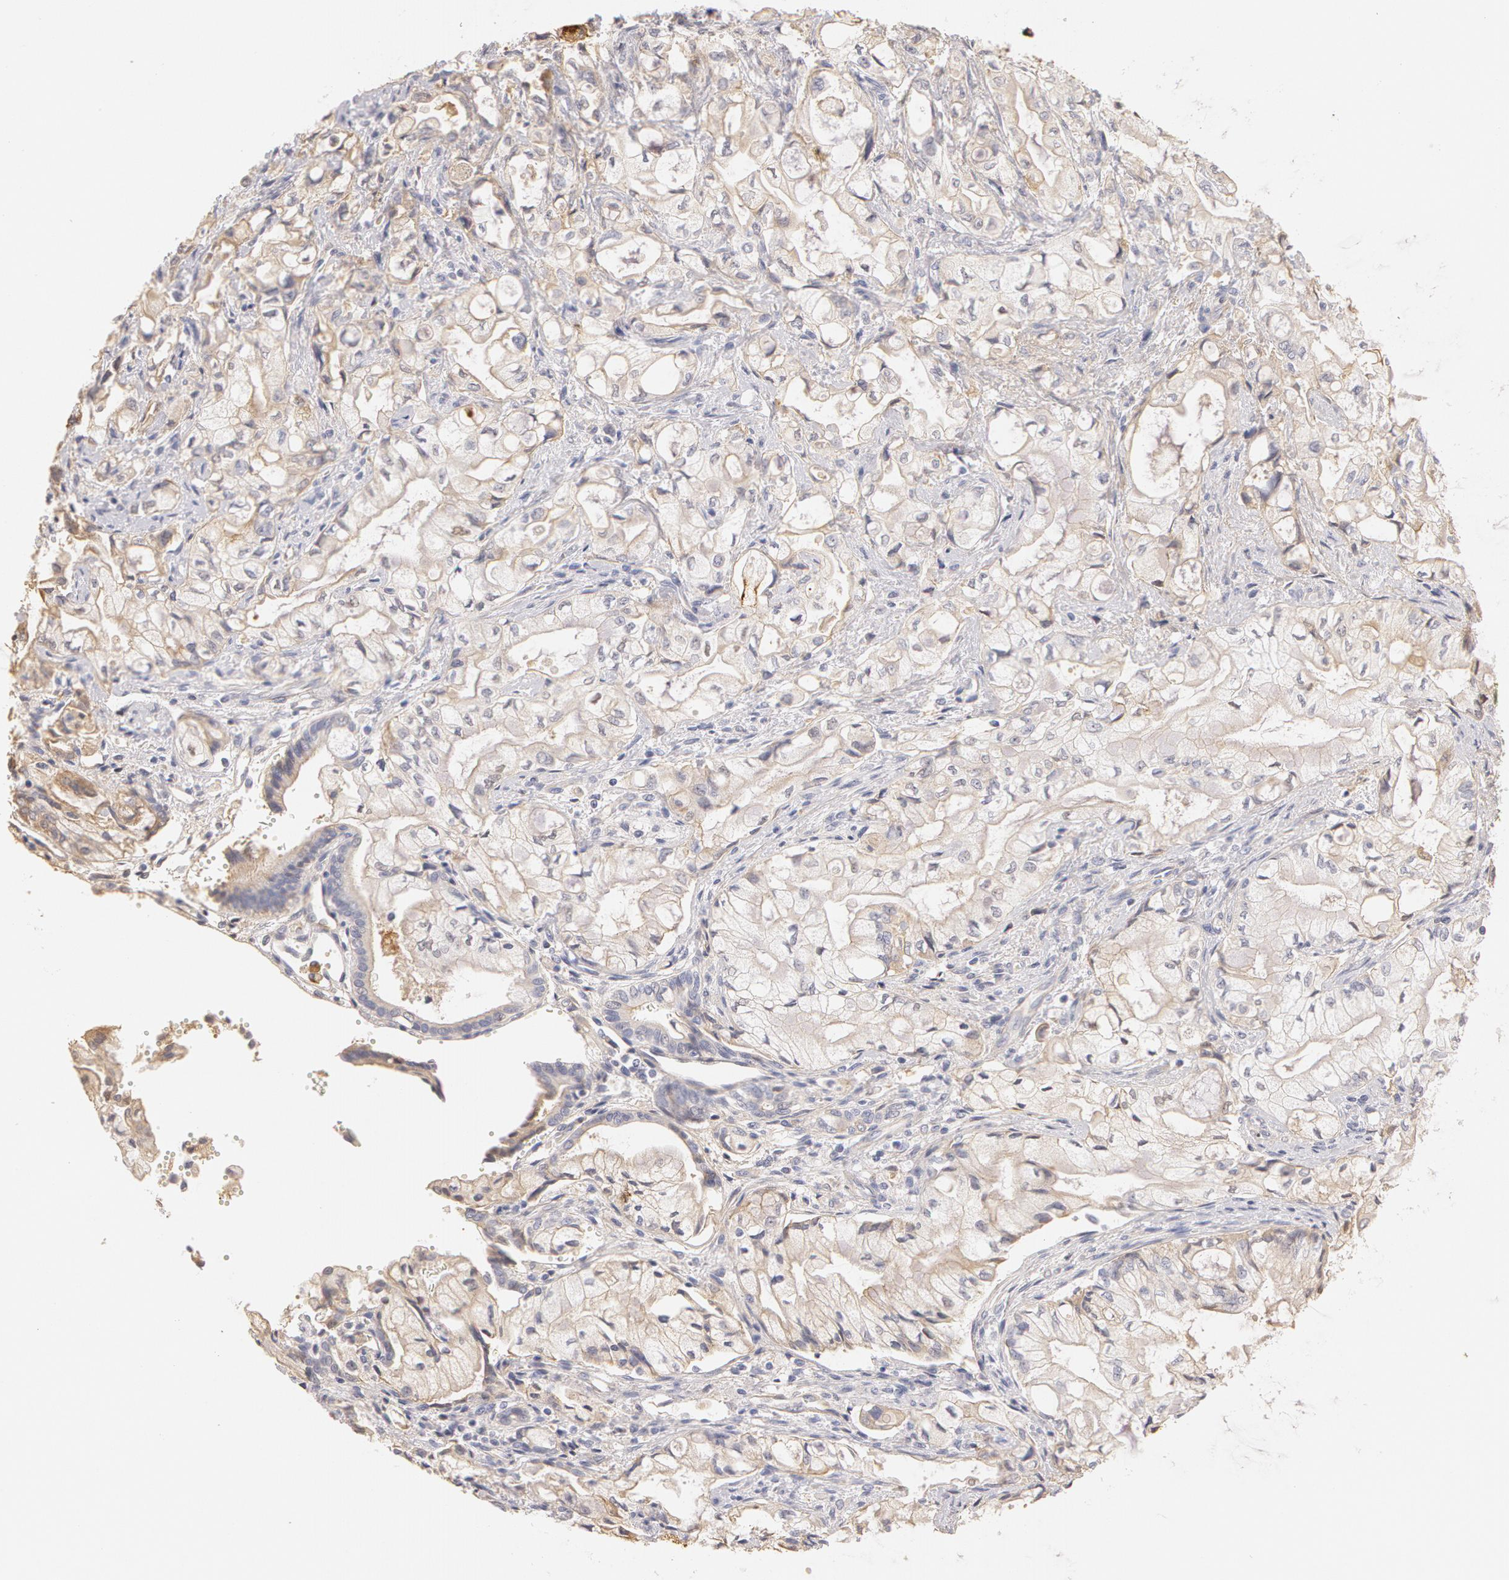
{"staining": {"intensity": "weak", "quantity": "25%-75%", "location": "cytoplasmic/membranous,nuclear"}, "tissue": "pancreatic cancer", "cell_type": "Tumor cells", "image_type": "cancer", "snomed": [{"axis": "morphology", "description": "Adenocarcinoma, NOS"}, {"axis": "topography", "description": "Pancreas"}], "caption": "High-magnification brightfield microscopy of pancreatic adenocarcinoma stained with DAB (brown) and counterstained with hematoxylin (blue). tumor cells exhibit weak cytoplasmic/membranous and nuclear expression is seen in approximately25%-75% of cells.", "gene": "TF", "patient": {"sex": "male", "age": 79}}